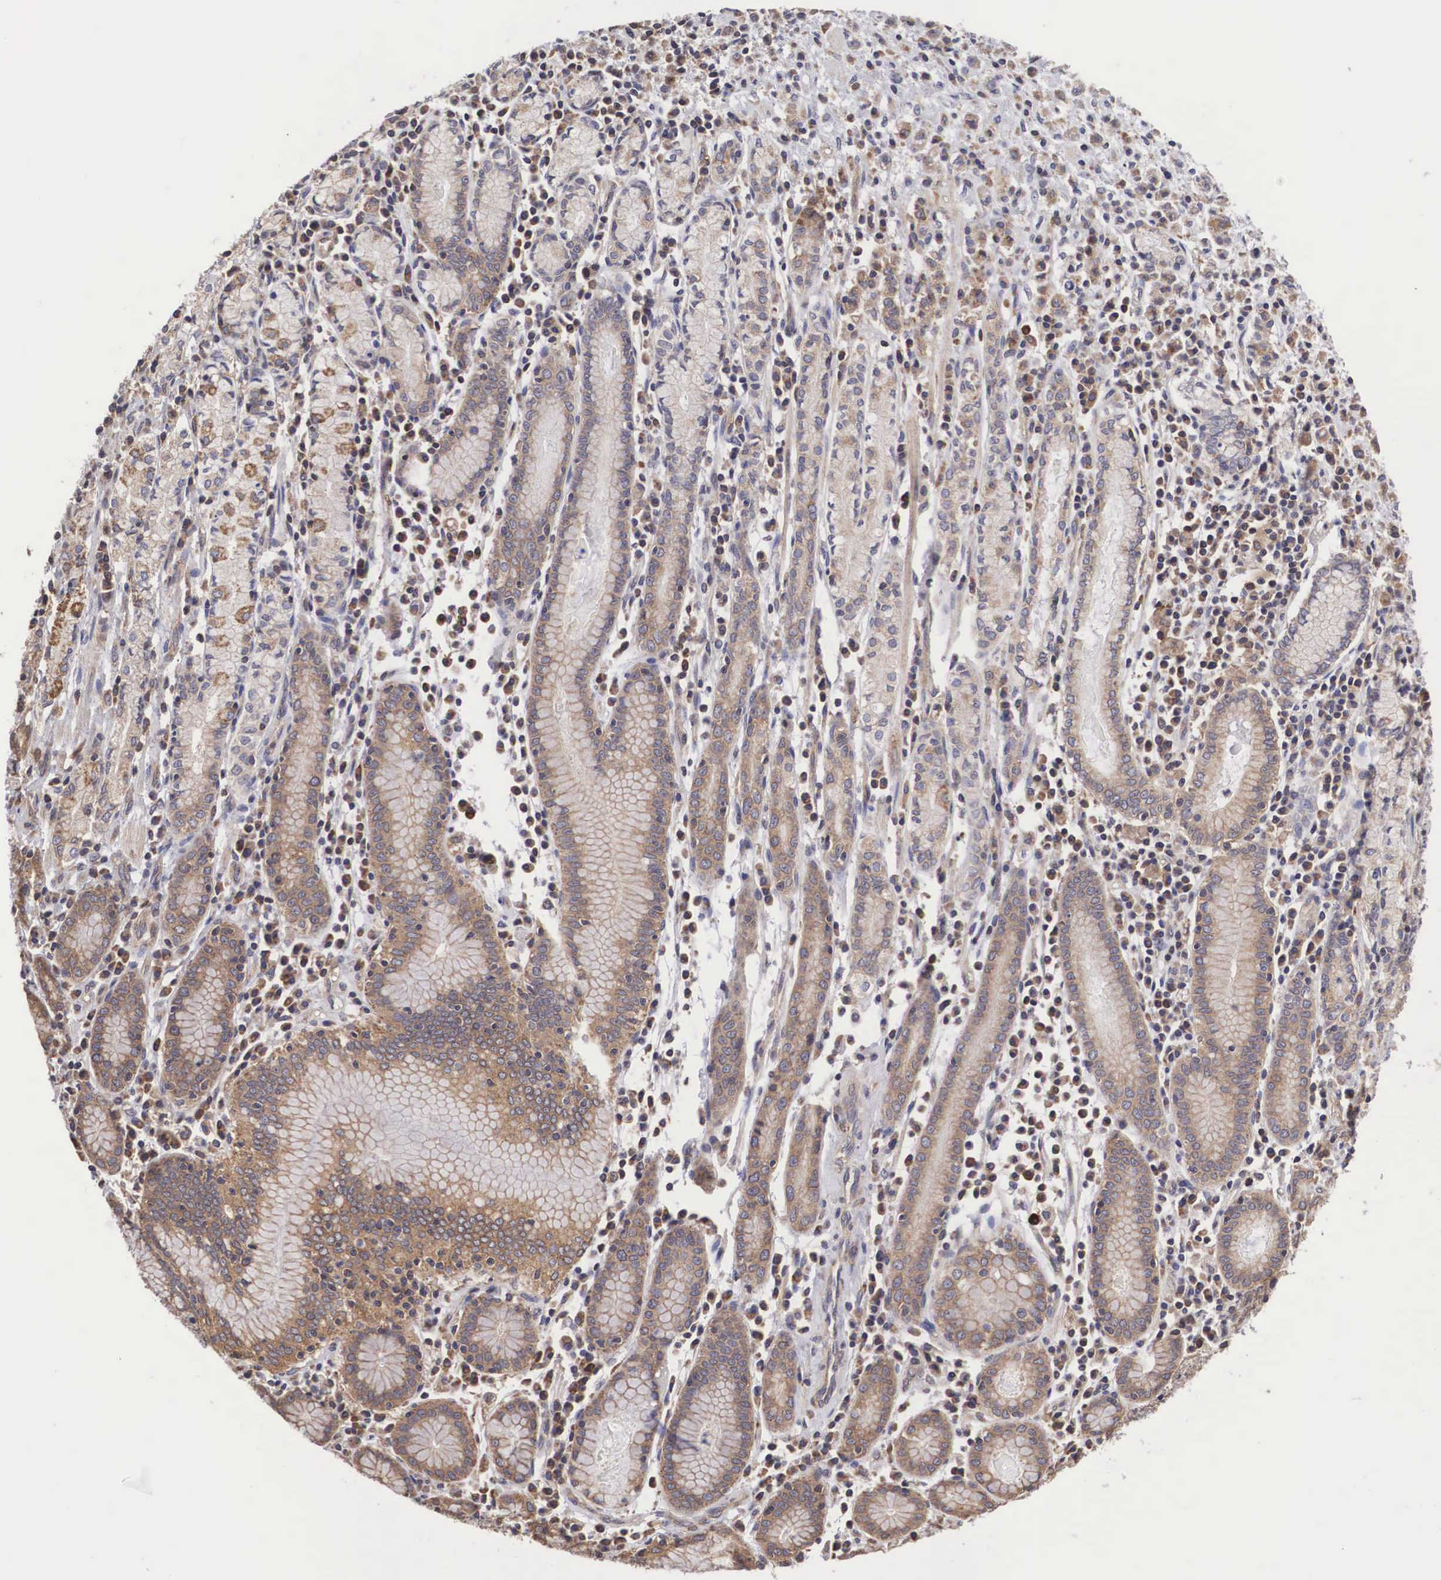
{"staining": {"intensity": "weak", "quantity": ">75%", "location": "cytoplasmic/membranous"}, "tissue": "stomach cancer", "cell_type": "Tumor cells", "image_type": "cancer", "snomed": [{"axis": "morphology", "description": "Adenocarcinoma, NOS"}, {"axis": "topography", "description": "Stomach, lower"}], "caption": "DAB immunohistochemical staining of stomach cancer (adenocarcinoma) shows weak cytoplasmic/membranous protein positivity in about >75% of tumor cells. The staining was performed using DAB (3,3'-diaminobenzidine), with brown indicating positive protein expression. Nuclei are stained blue with hematoxylin.", "gene": "DHRS1", "patient": {"sex": "male", "age": 88}}